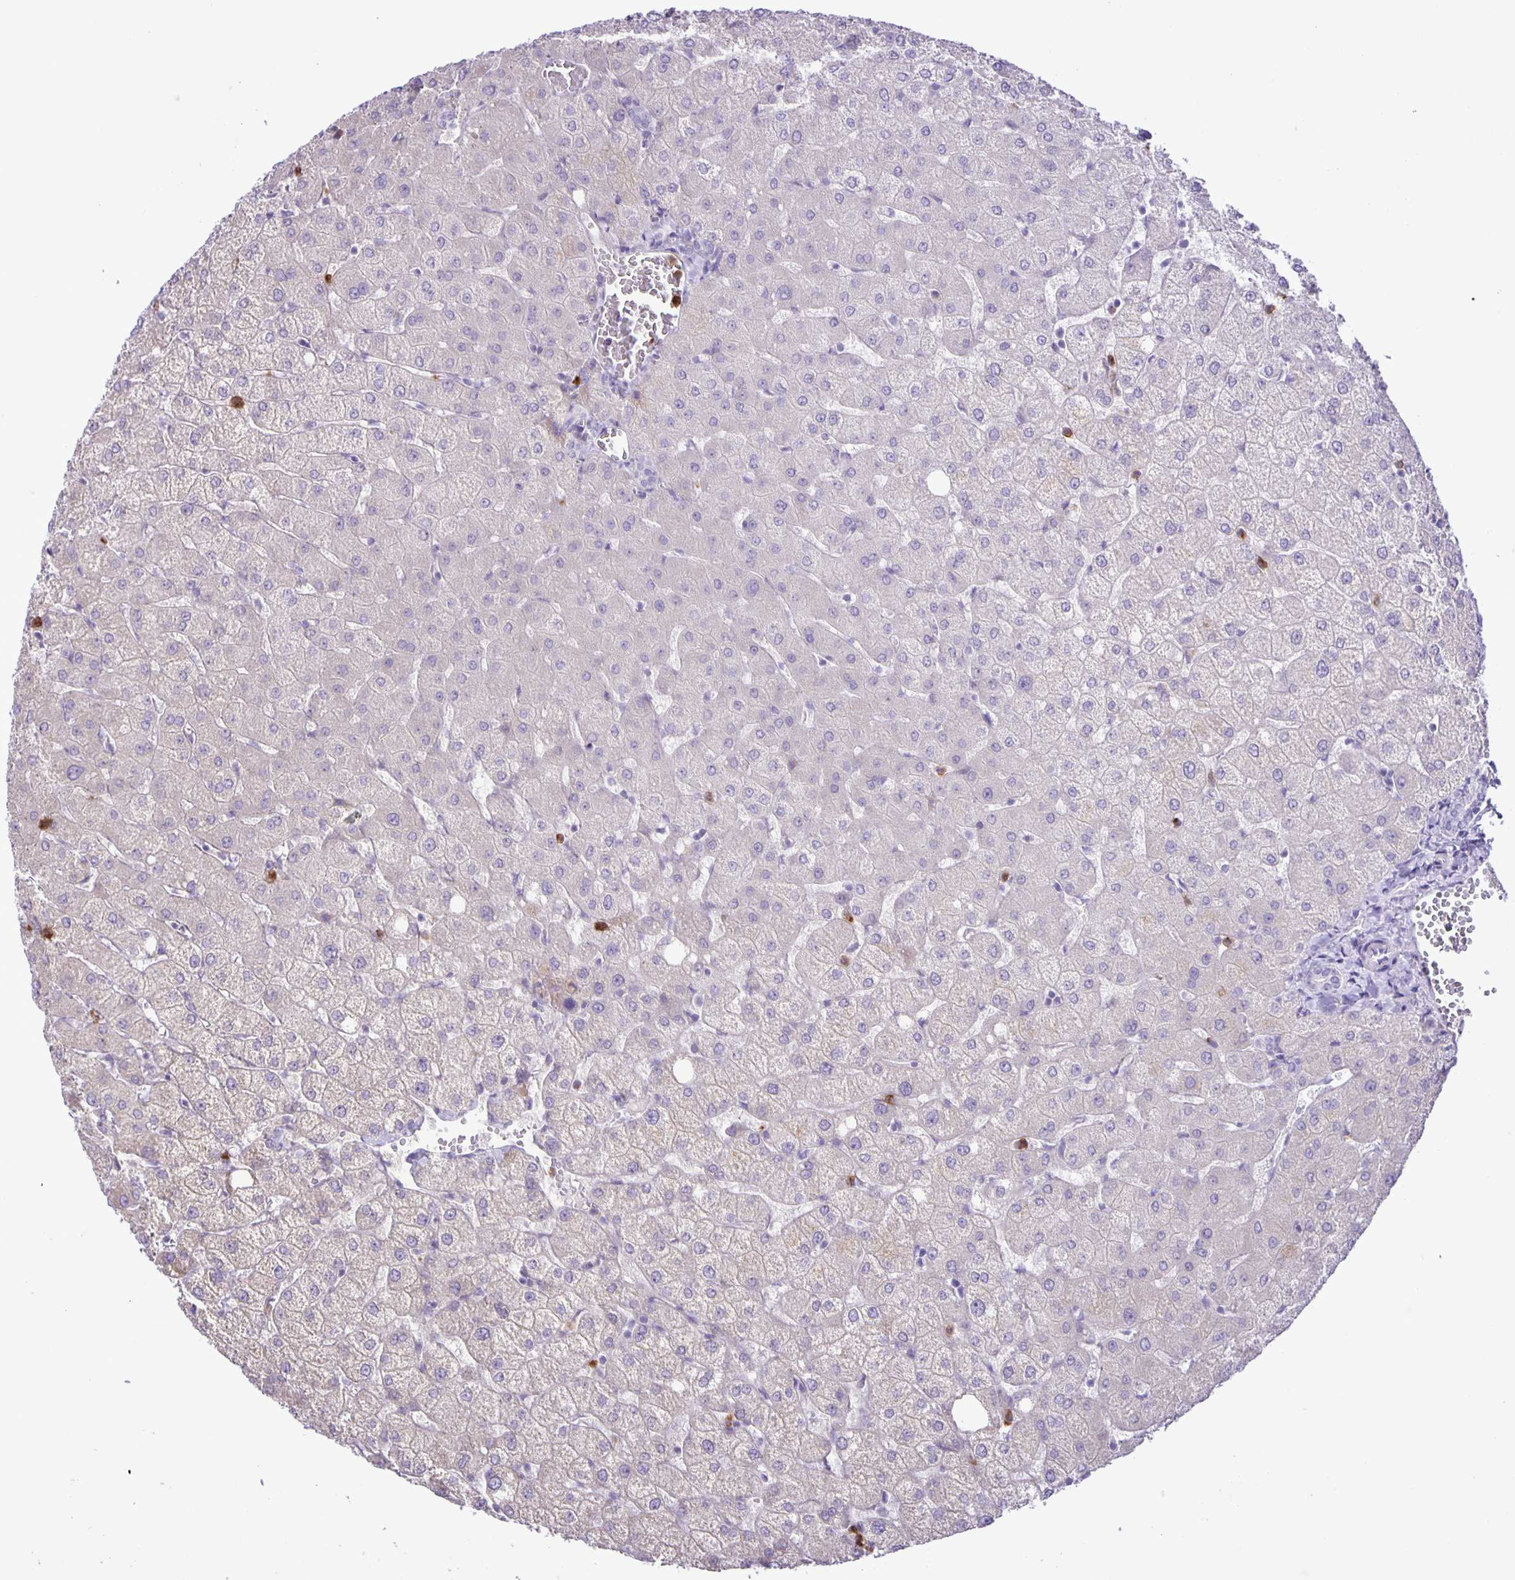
{"staining": {"intensity": "negative", "quantity": "none", "location": "none"}, "tissue": "liver", "cell_type": "Cholangiocytes", "image_type": "normal", "snomed": [{"axis": "morphology", "description": "Normal tissue, NOS"}, {"axis": "topography", "description": "Liver"}], "caption": "High power microscopy histopathology image of an immunohistochemistry (IHC) image of benign liver, revealing no significant staining in cholangiocytes. Brightfield microscopy of immunohistochemistry stained with DAB (brown) and hematoxylin (blue), captured at high magnification.", "gene": "ADCK1", "patient": {"sex": "female", "age": 54}}